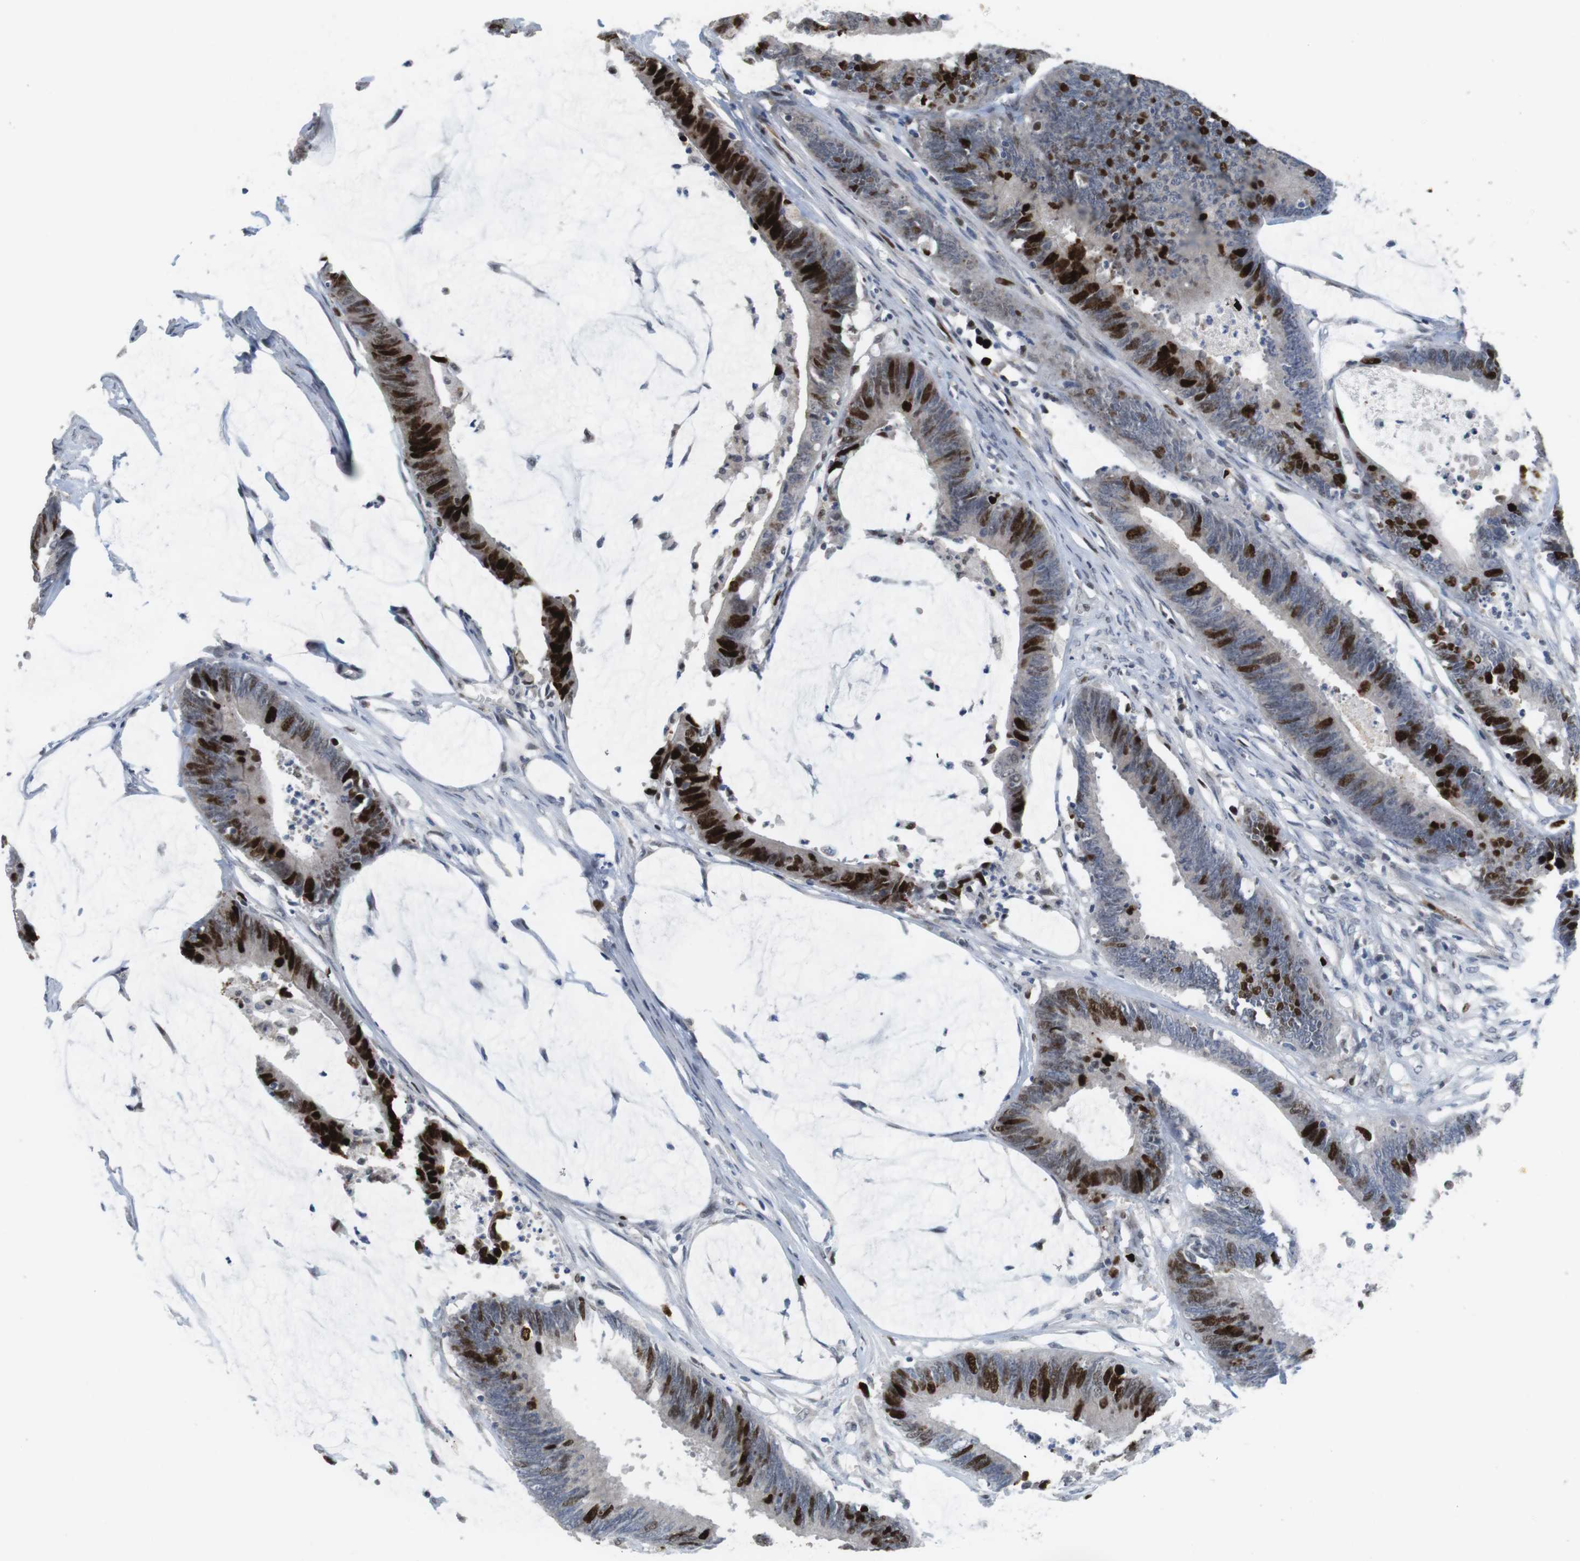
{"staining": {"intensity": "strong", "quantity": "25%-75%", "location": "nuclear"}, "tissue": "colorectal cancer", "cell_type": "Tumor cells", "image_type": "cancer", "snomed": [{"axis": "morphology", "description": "Adenocarcinoma, NOS"}, {"axis": "topography", "description": "Rectum"}], "caption": "DAB (3,3'-diaminobenzidine) immunohistochemical staining of human colorectal cancer displays strong nuclear protein positivity in approximately 25%-75% of tumor cells.", "gene": "KPNA2", "patient": {"sex": "female", "age": 66}}